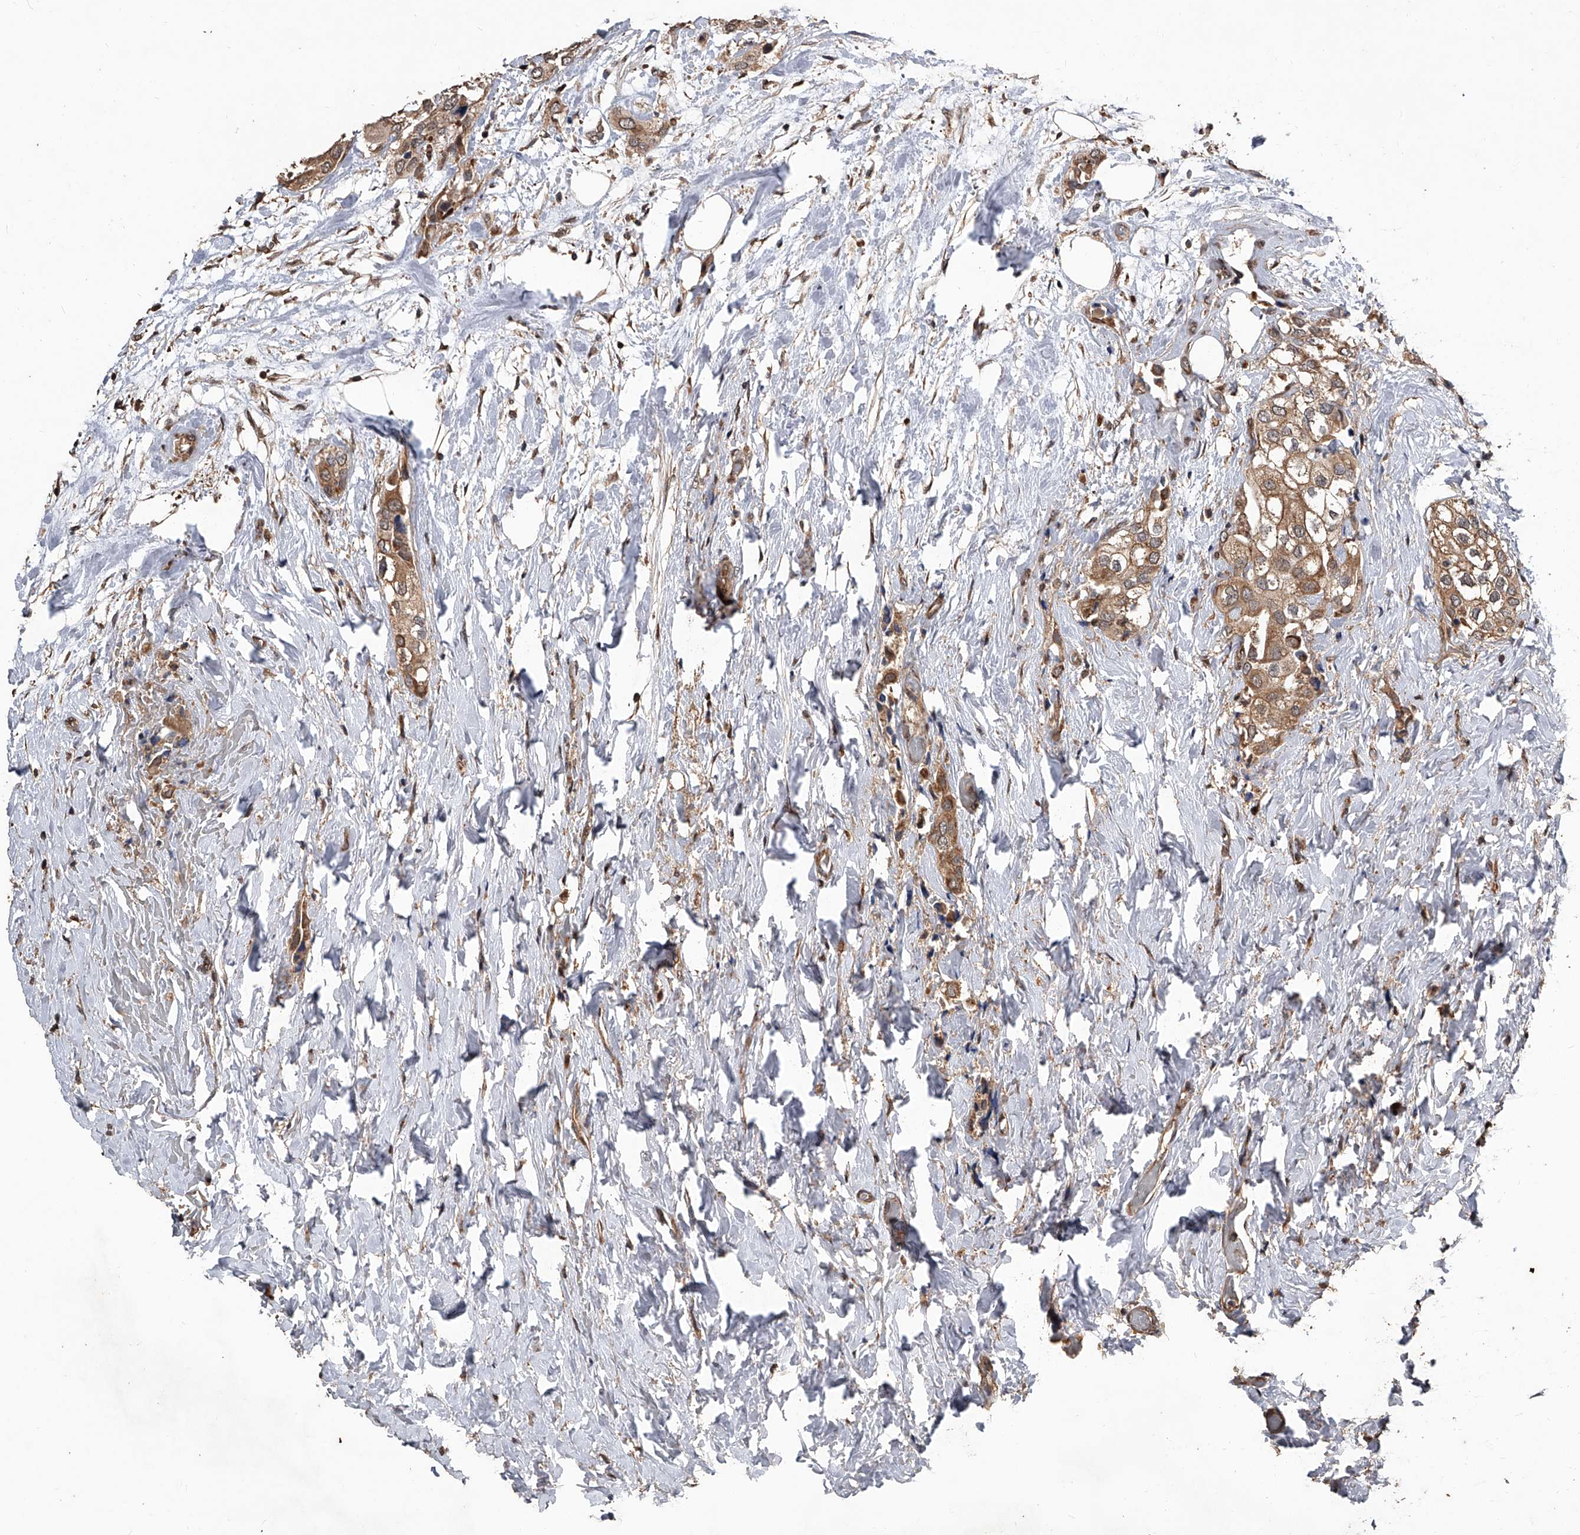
{"staining": {"intensity": "moderate", "quantity": ">75%", "location": "cytoplasmic/membranous"}, "tissue": "urothelial cancer", "cell_type": "Tumor cells", "image_type": "cancer", "snomed": [{"axis": "morphology", "description": "Urothelial carcinoma, High grade"}, {"axis": "topography", "description": "Urinary bladder"}], "caption": "Urothelial cancer was stained to show a protein in brown. There is medium levels of moderate cytoplasmic/membranous staining in approximately >75% of tumor cells.", "gene": "LTV1", "patient": {"sex": "male", "age": 64}}